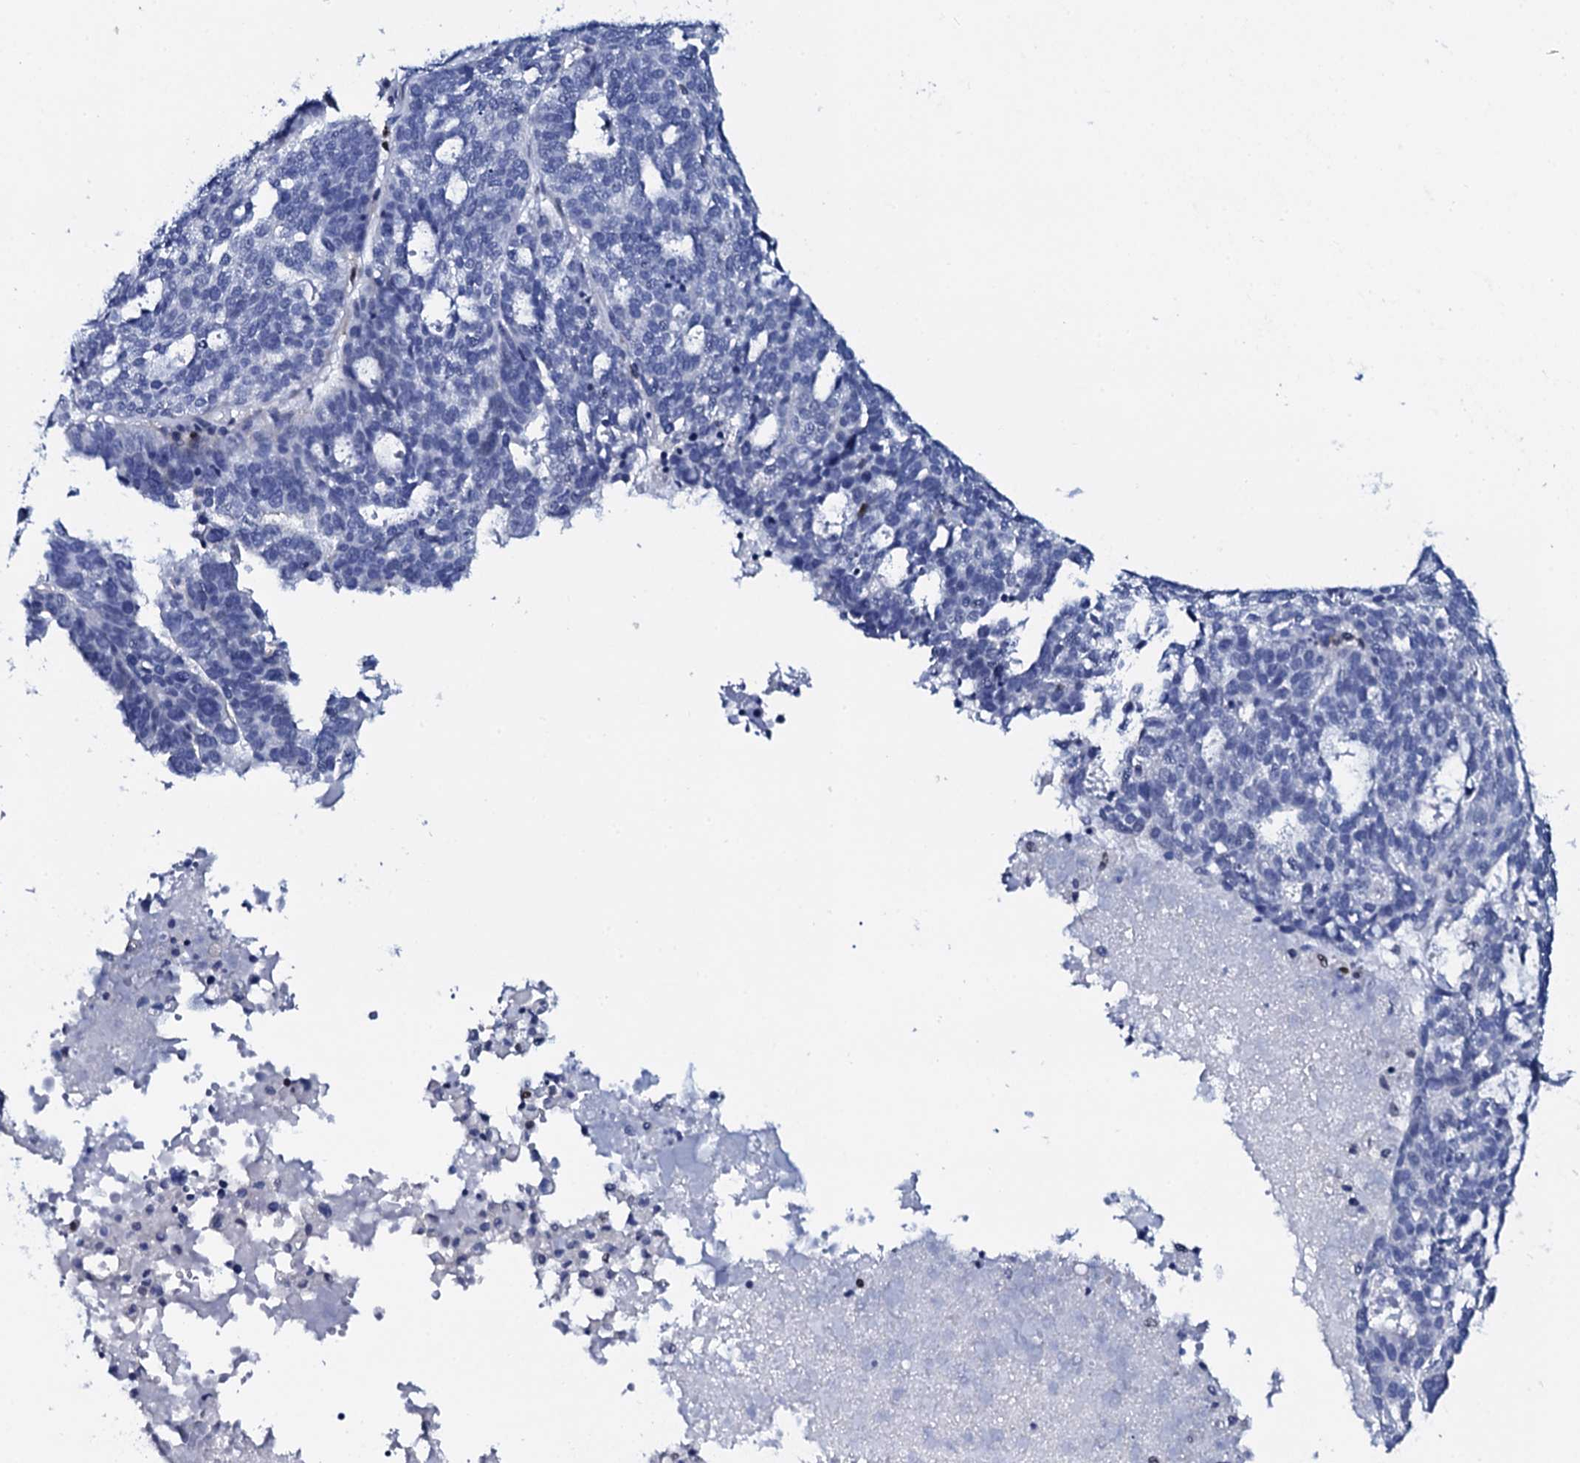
{"staining": {"intensity": "negative", "quantity": "none", "location": "none"}, "tissue": "ovarian cancer", "cell_type": "Tumor cells", "image_type": "cancer", "snomed": [{"axis": "morphology", "description": "Cystadenocarcinoma, serous, NOS"}, {"axis": "topography", "description": "Ovary"}], "caption": "Tumor cells are negative for protein expression in human serous cystadenocarcinoma (ovarian).", "gene": "NPM2", "patient": {"sex": "female", "age": 59}}